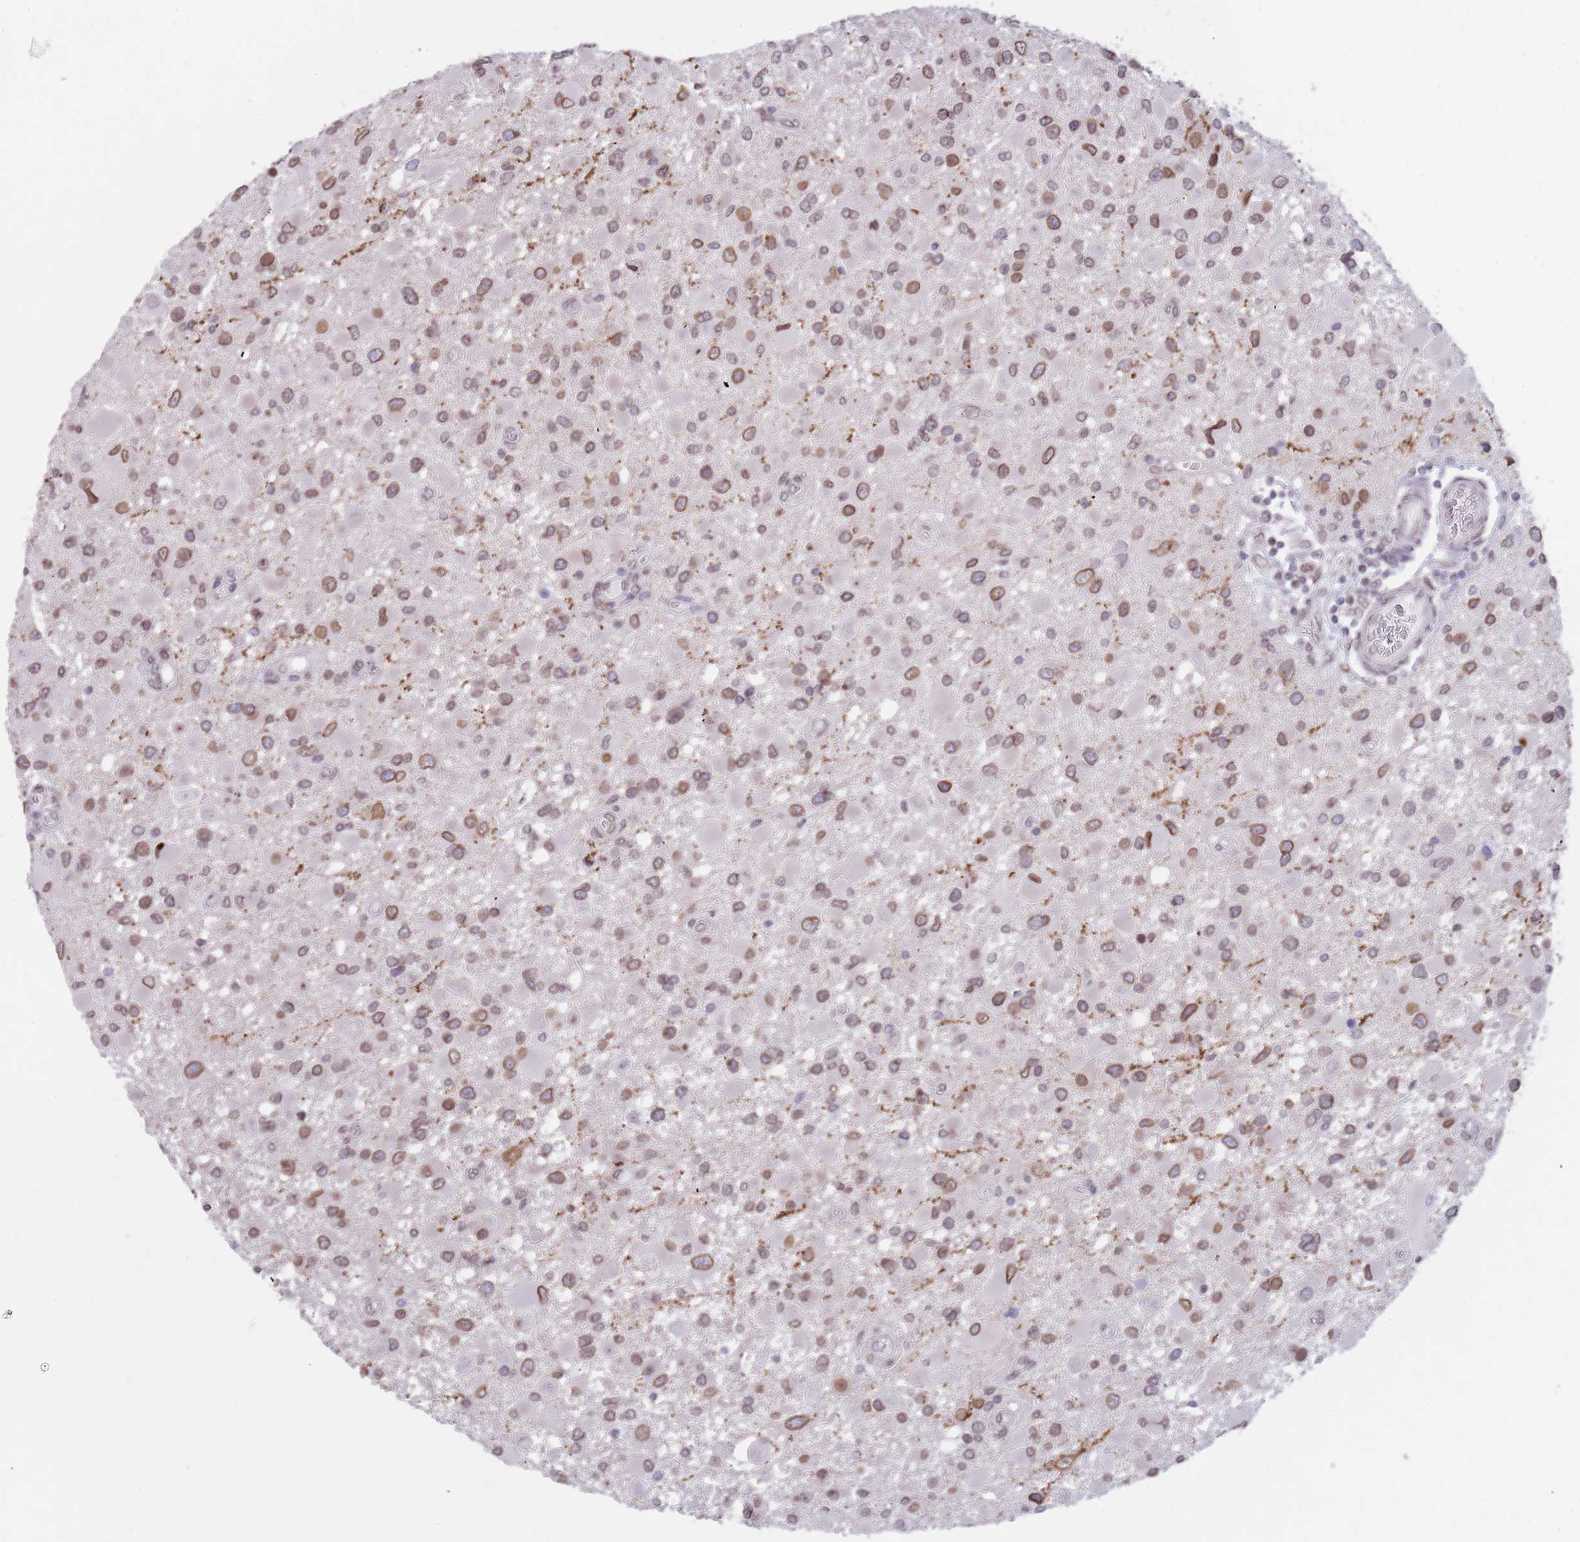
{"staining": {"intensity": "moderate", "quantity": ">75%", "location": "cytoplasmic/membranous,nuclear"}, "tissue": "glioma", "cell_type": "Tumor cells", "image_type": "cancer", "snomed": [{"axis": "morphology", "description": "Glioma, malignant, High grade"}, {"axis": "topography", "description": "Brain"}], "caption": "Immunohistochemical staining of human malignant glioma (high-grade) displays medium levels of moderate cytoplasmic/membranous and nuclear protein positivity in approximately >75% of tumor cells. The staining is performed using DAB (3,3'-diaminobenzidine) brown chromogen to label protein expression. The nuclei are counter-stained blue using hematoxylin.", "gene": "KLHDC2", "patient": {"sex": "male", "age": 53}}